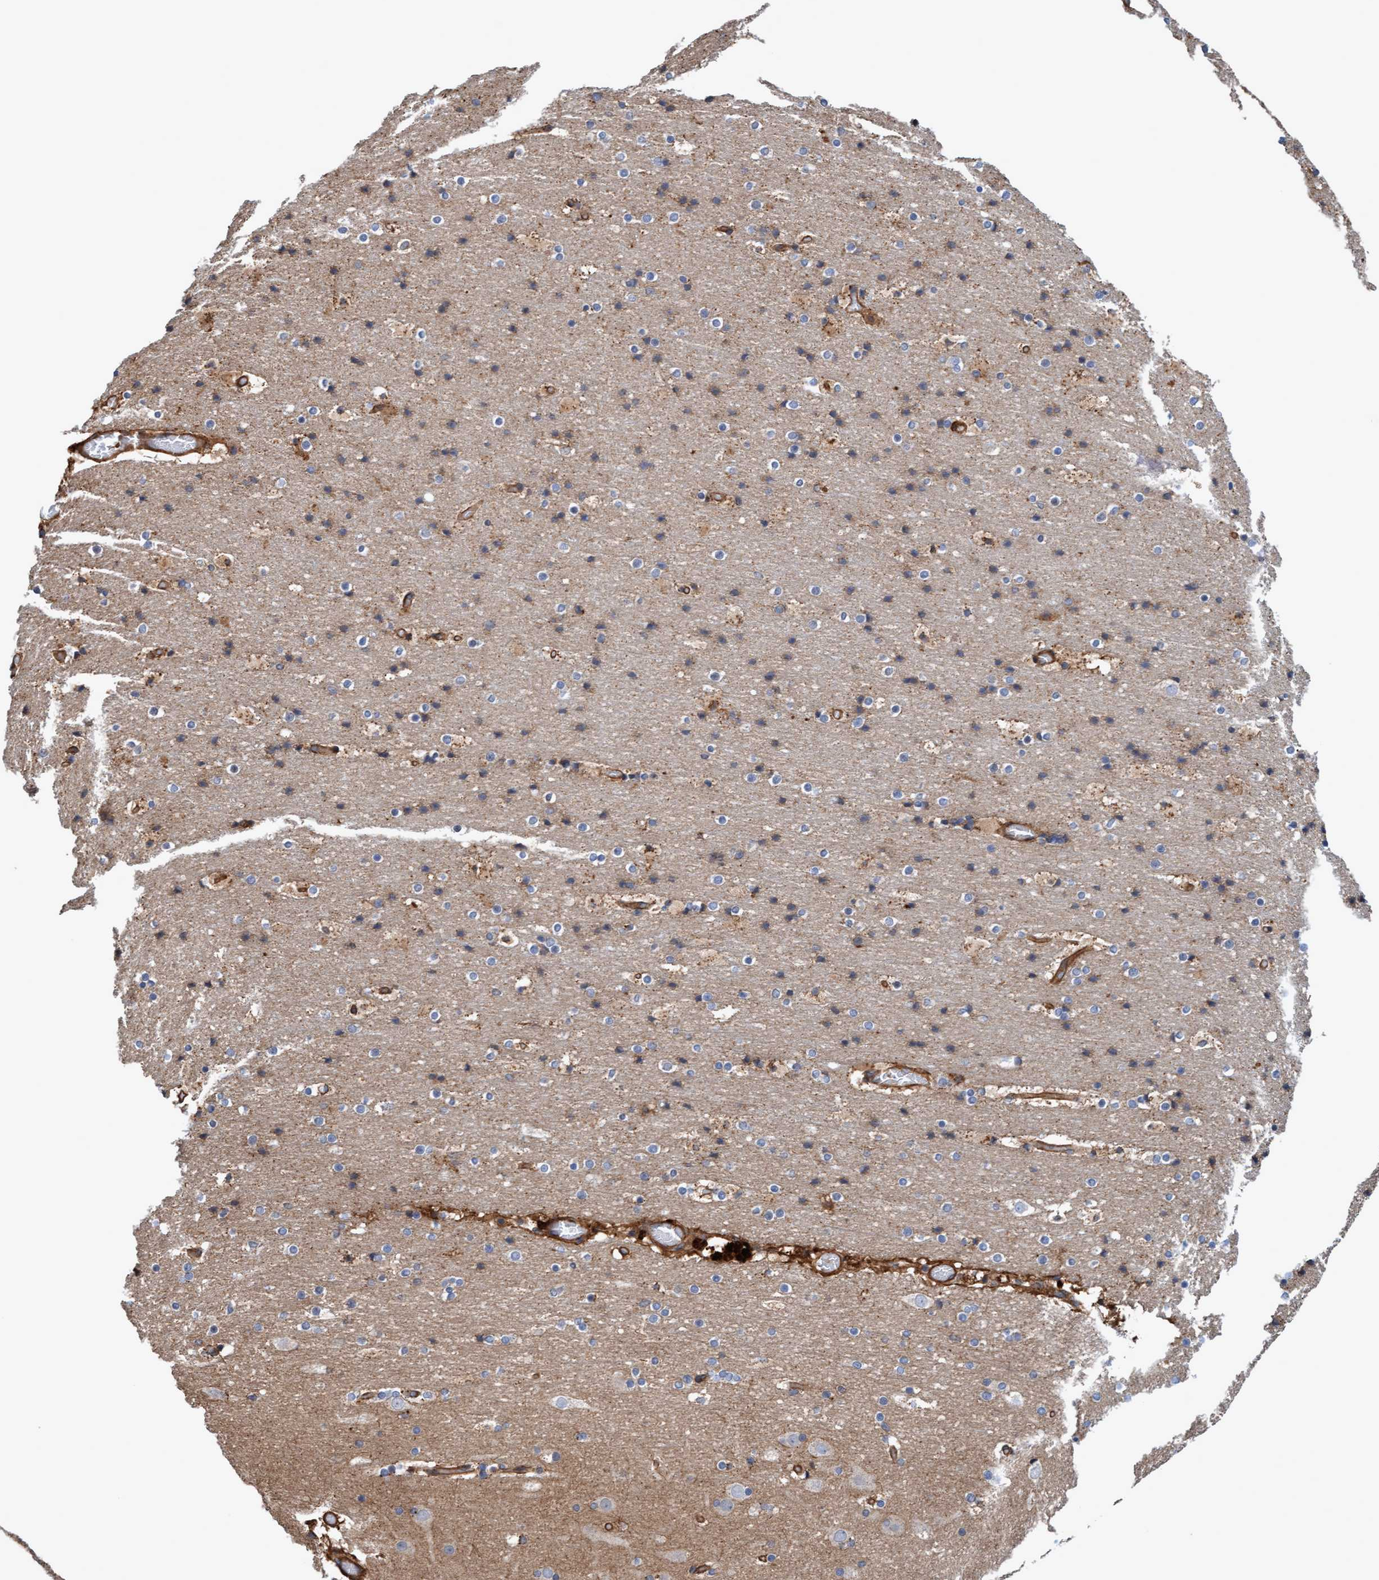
{"staining": {"intensity": "moderate", "quantity": ">75%", "location": "cytoplasmic/membranous"}, "tissue": "cerebral cortex", "cell_type": "Endothelial cells", "image_type": "normal", "snomed": [{"axis": "morphology", "description": "Normal tissue, NOS"}, {"axis": "topography", "description": "Cerebral cortex"}], "caption": "A brown stain highlights moderate cytoplasmic/membranous staining of a protein in endothelial cells of normal human cerebral cortex.", "gene": "ERAL1", "patient": {"sex": "male", "age": 57}}